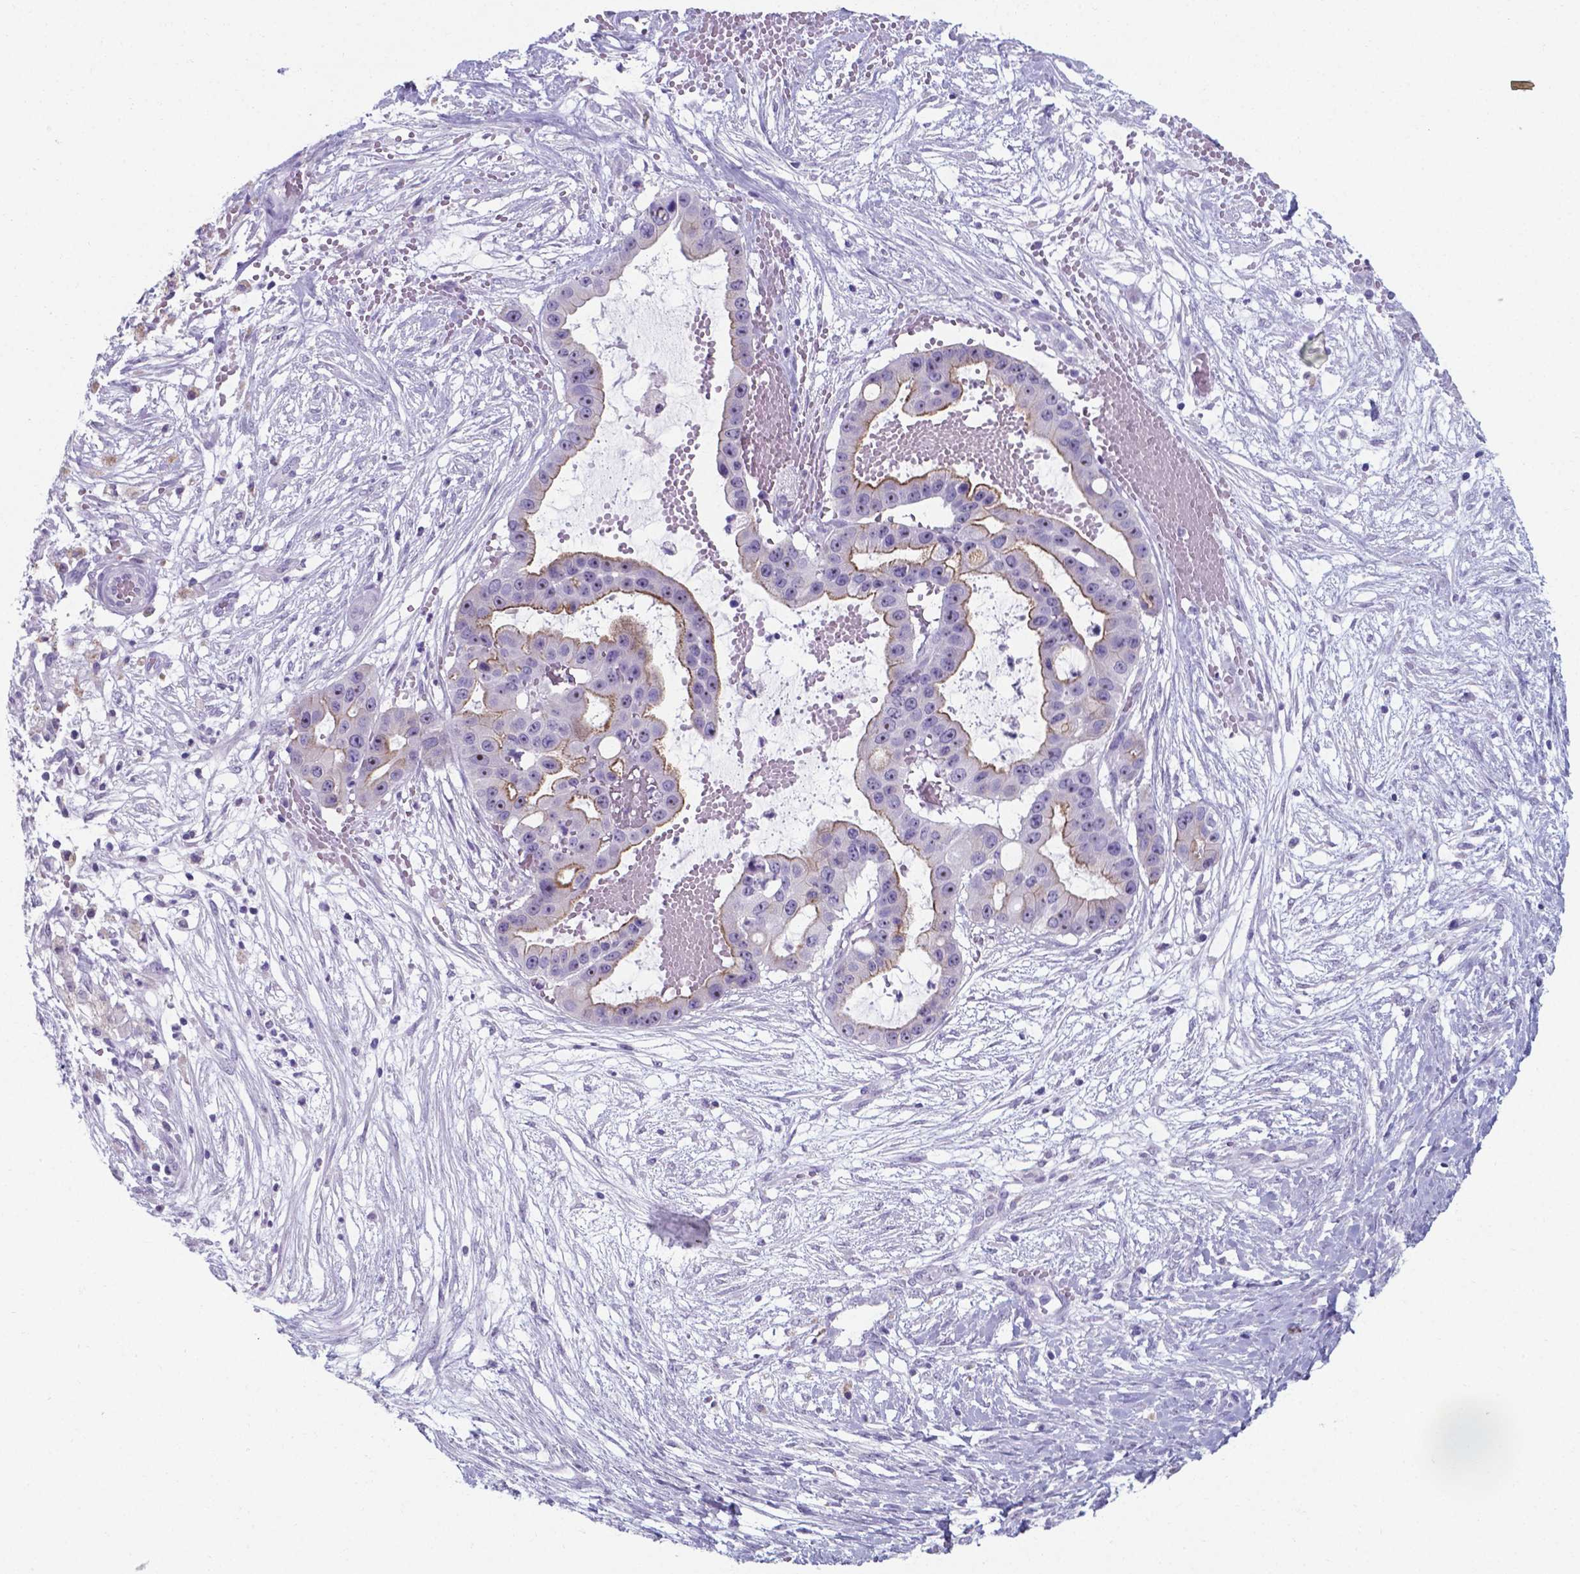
{"staining": {"intensity": "moderate", "quantity": ">75%", "location": "cytoplasmic/membranous"}, "tissue": "ovarian cancer", "cell_type": "Tumor cells", "image_type": "cancer", "snomed": [{"axis": "morphology", "description": "Cystadenocarcinoma, serous, NOS"}, {"axis": "topography", "description": "Ovary"}], "caption": "Immunohistochemistry (DAB (3,3'-diaminobenzidine)) staining of ovarian cancer shows moderate cytoplasmic/membranous protein positivity in about >75% of tumor cells. The staining was performed using DAB (3,3'-diaminobenzidine) to visualize the protein expression in brown, while the nuclei were stained in blue with hematoxylin (Magnification: 20x).", "gene": "AP5B1", "patient": {"sex": "female", "age": 56}}